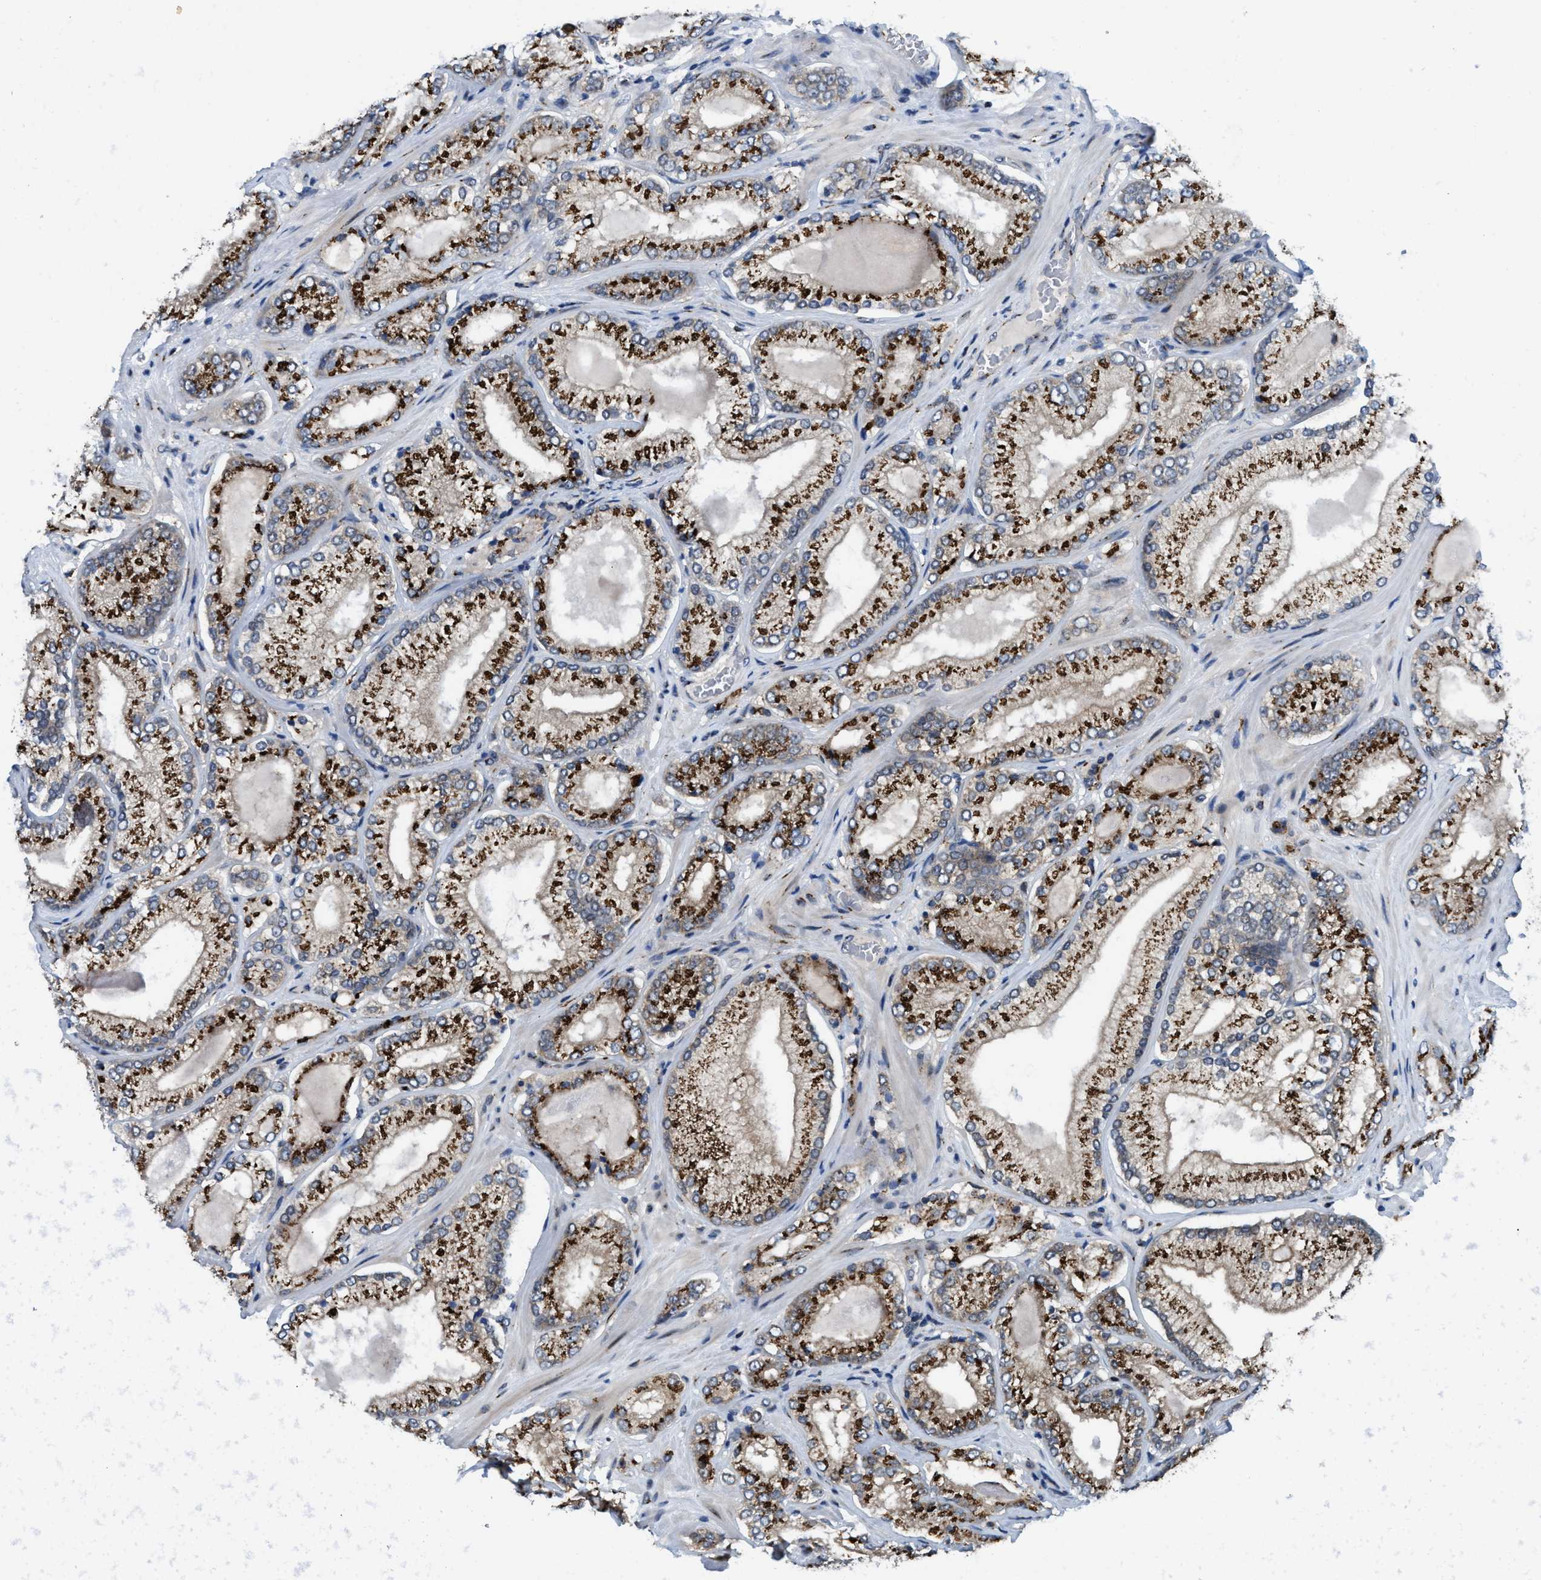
{"staining": {"intensity": "strong", "quantity": ">75%", "location": "cytoplasmic/membranous"}, "tissue": "prostate cancer", "cell_type": "Tumor cells", "image_type": "cancer", "snomed": [{"axis": "morphology", "description": "Adenocarcinoma, Low grade"}, {"axis": "topography", "description": "Prostate"}], "caption": "Human prostate cancer (adenocarcinoma (low-grade)) stained with a protein marker demonstrates strong staining in tumor cells.", "gene": "SLC38A10", "patient": {"sex": "male", "age": 65}}